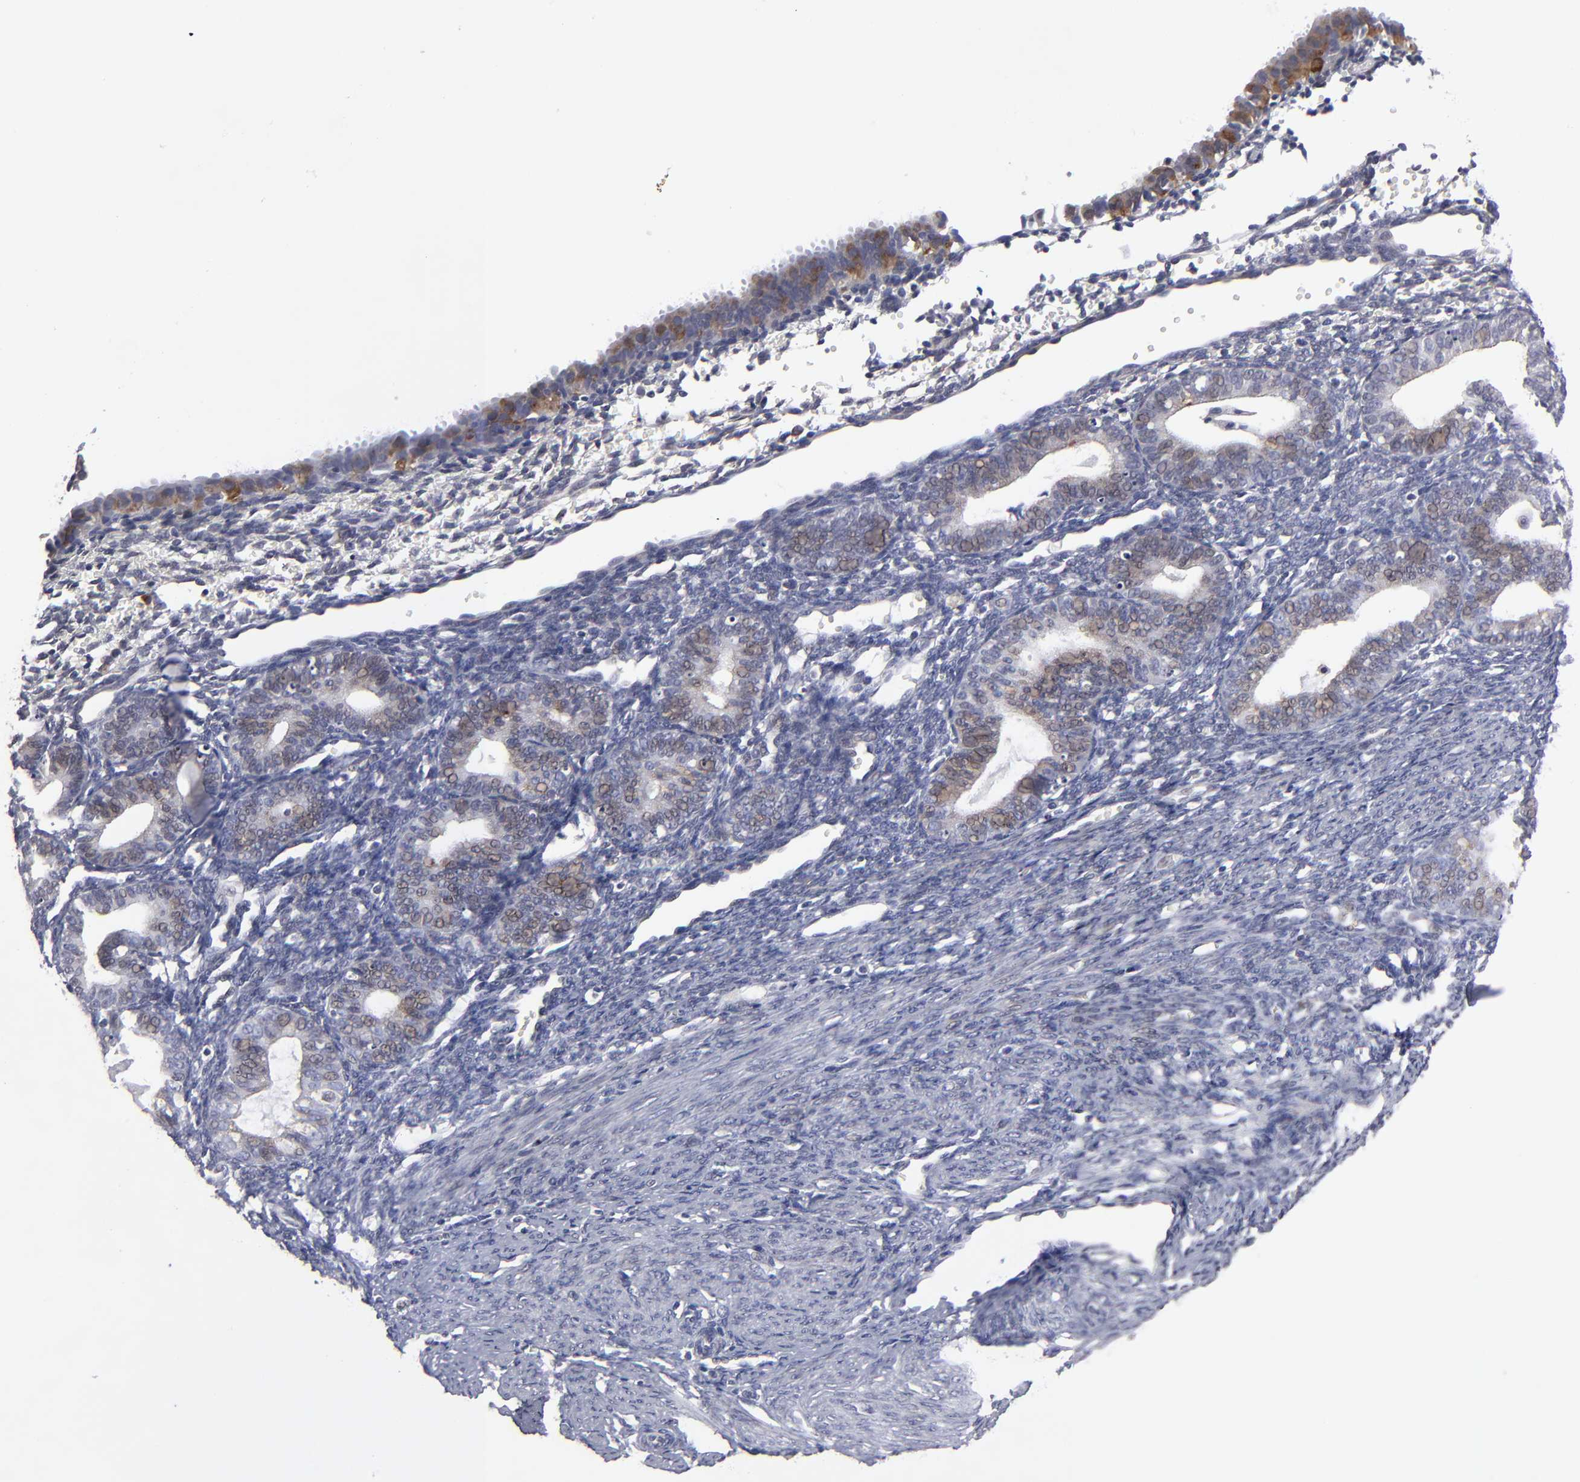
{"staining": {"intensity": "negative", "quantity": "none", "location": "none"}, "tissue": "endometrium", "cell_type": "Cells in endometrial stroma", "image_type": "normal", "snomed": [{"axis": "morphology", "description": "Normal tissue, NOS"}, {"axis": "topography", "description": "Endometrium"}], "caption": "Cells in endometrial stroma are negative for protein expression in normal human endometrium.", "gene": "CEP97", "patient": {"sex": "female", "age": 61}}